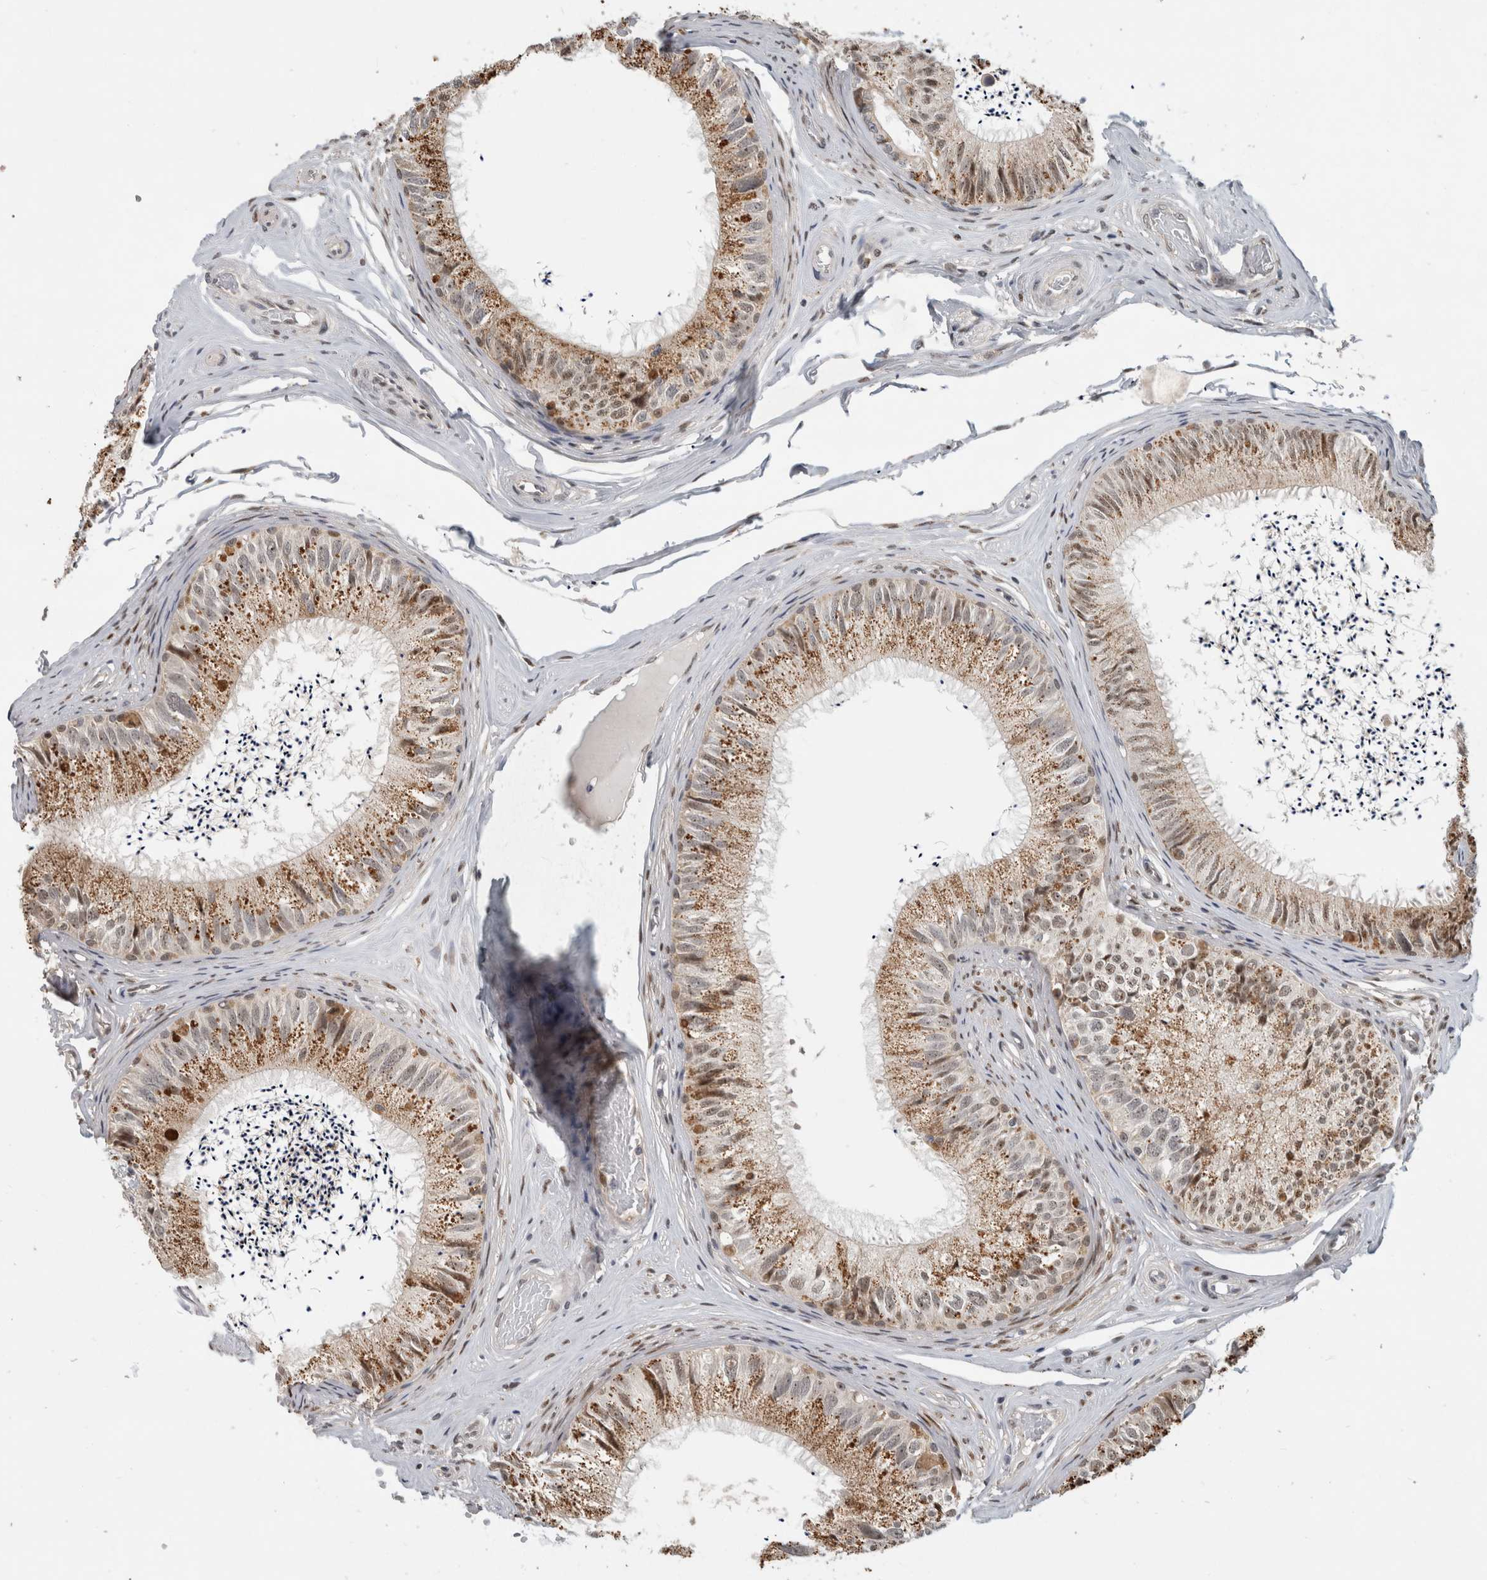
{"staining": {"intensity": "moderate", "quantity": ">75%", "location": "cytoplasmic/membranous,nuclear"}, "tissue": "epididymis", "cell_type": "Glandular cells", "image_type": "normal", "snomed": [{"axis": "morphology", "description": "Normal tissue, NOS"}, {"axis": "topography", "description": "Epididymis"}], "caption": "Protein expression analysis of benign epididymis displays moderate cytoplasmic/membranous,nuclear expression in approximately >75% of glandular cells.", "gene": "NAB2", "patient": {"sex": "male", "age": 79}}